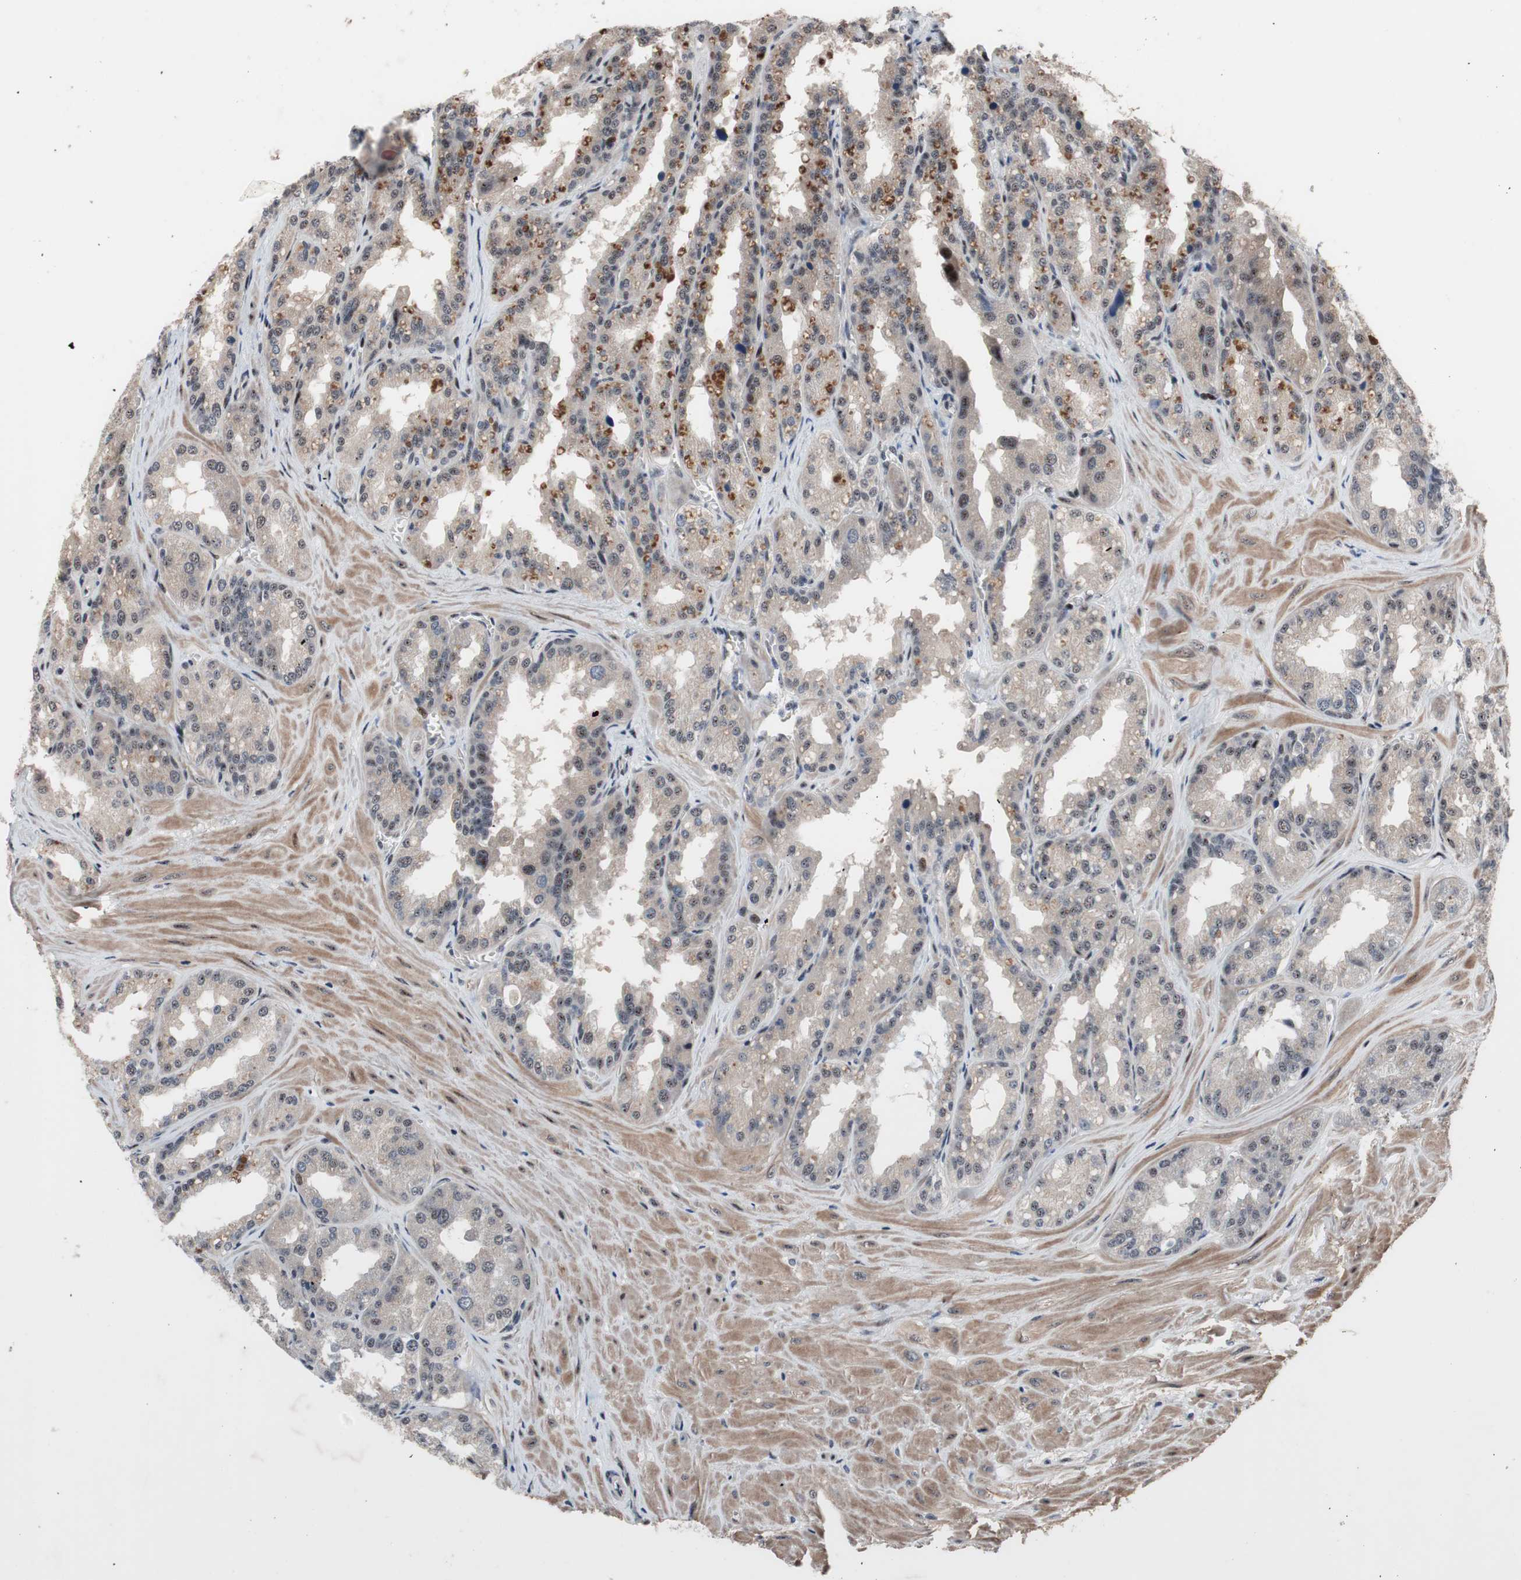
{"staining": {"intensity": "moderate", "quantity": "<25%", "location": "cytoplasmic/membranous,nuclear"}, "tissue": "seminal vesicle", "cell_type": "Glandular cells", "image_type": "normal", "snomed": [{"axis": "morphology", "description": "Normal tissue, NOS"}, {"axis": "topography", "description": "Prostate"}, {"axis": "topography", "description": "Seminal veicle"}], "caption": "Immunohistochemical staining of normal seminal vesicle demonstrates <25% levels of moderate cytoplasmic/membranous,nuclear protein staining in about <25% of glandular cells. Using DAB (3,3'-diaminobenzidine) (brown) and hematoxylin (blue) stains, captured at high magnification using brightfield microscopy.", "gene": "PINX1", "patient": {"sex": "male", "age": 51}}